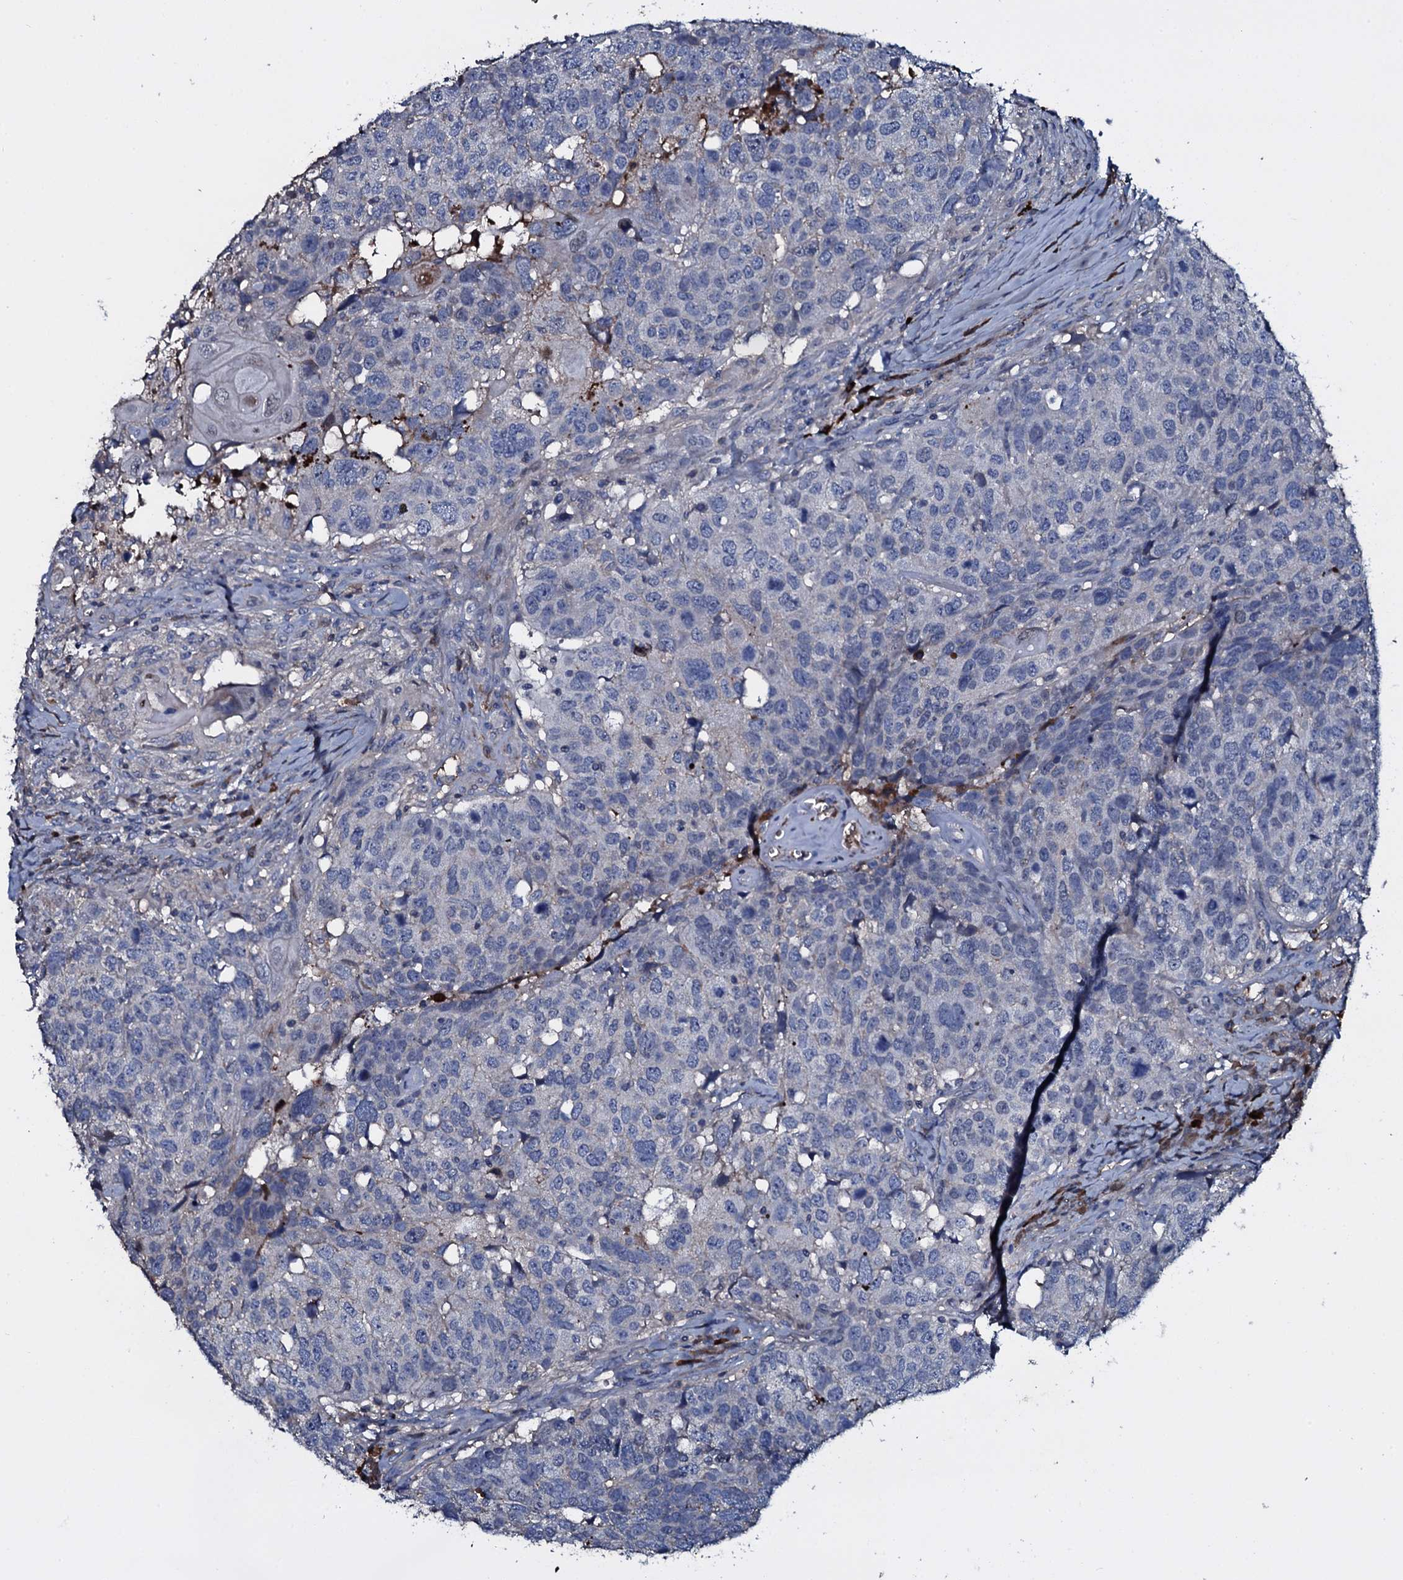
{"staining": {"intensity": "negative", "quantity": "none", "location": "none"}, "tissue": "head and neck cancer", "cell_type": "Tumor cells", "image_type": "cancer", "snomed": [{"axis": "morphology", "description": "Squamous cell carcinoma, NOS"}, {"axis": "topography", "description": "Head-Neck"}], "caption": "Immunohistochemistry histopathology image of human head and neck cancer stained for a protein (brown), which exhibits no expression in tumor cells. (DAB (3,3'-diaminobenzidine) immunohistochemistry (IHC) visualized using brightfield microscopy, high magnification).", "gene": "LYG2", "patient": {"sex": "male", "age": 66}}